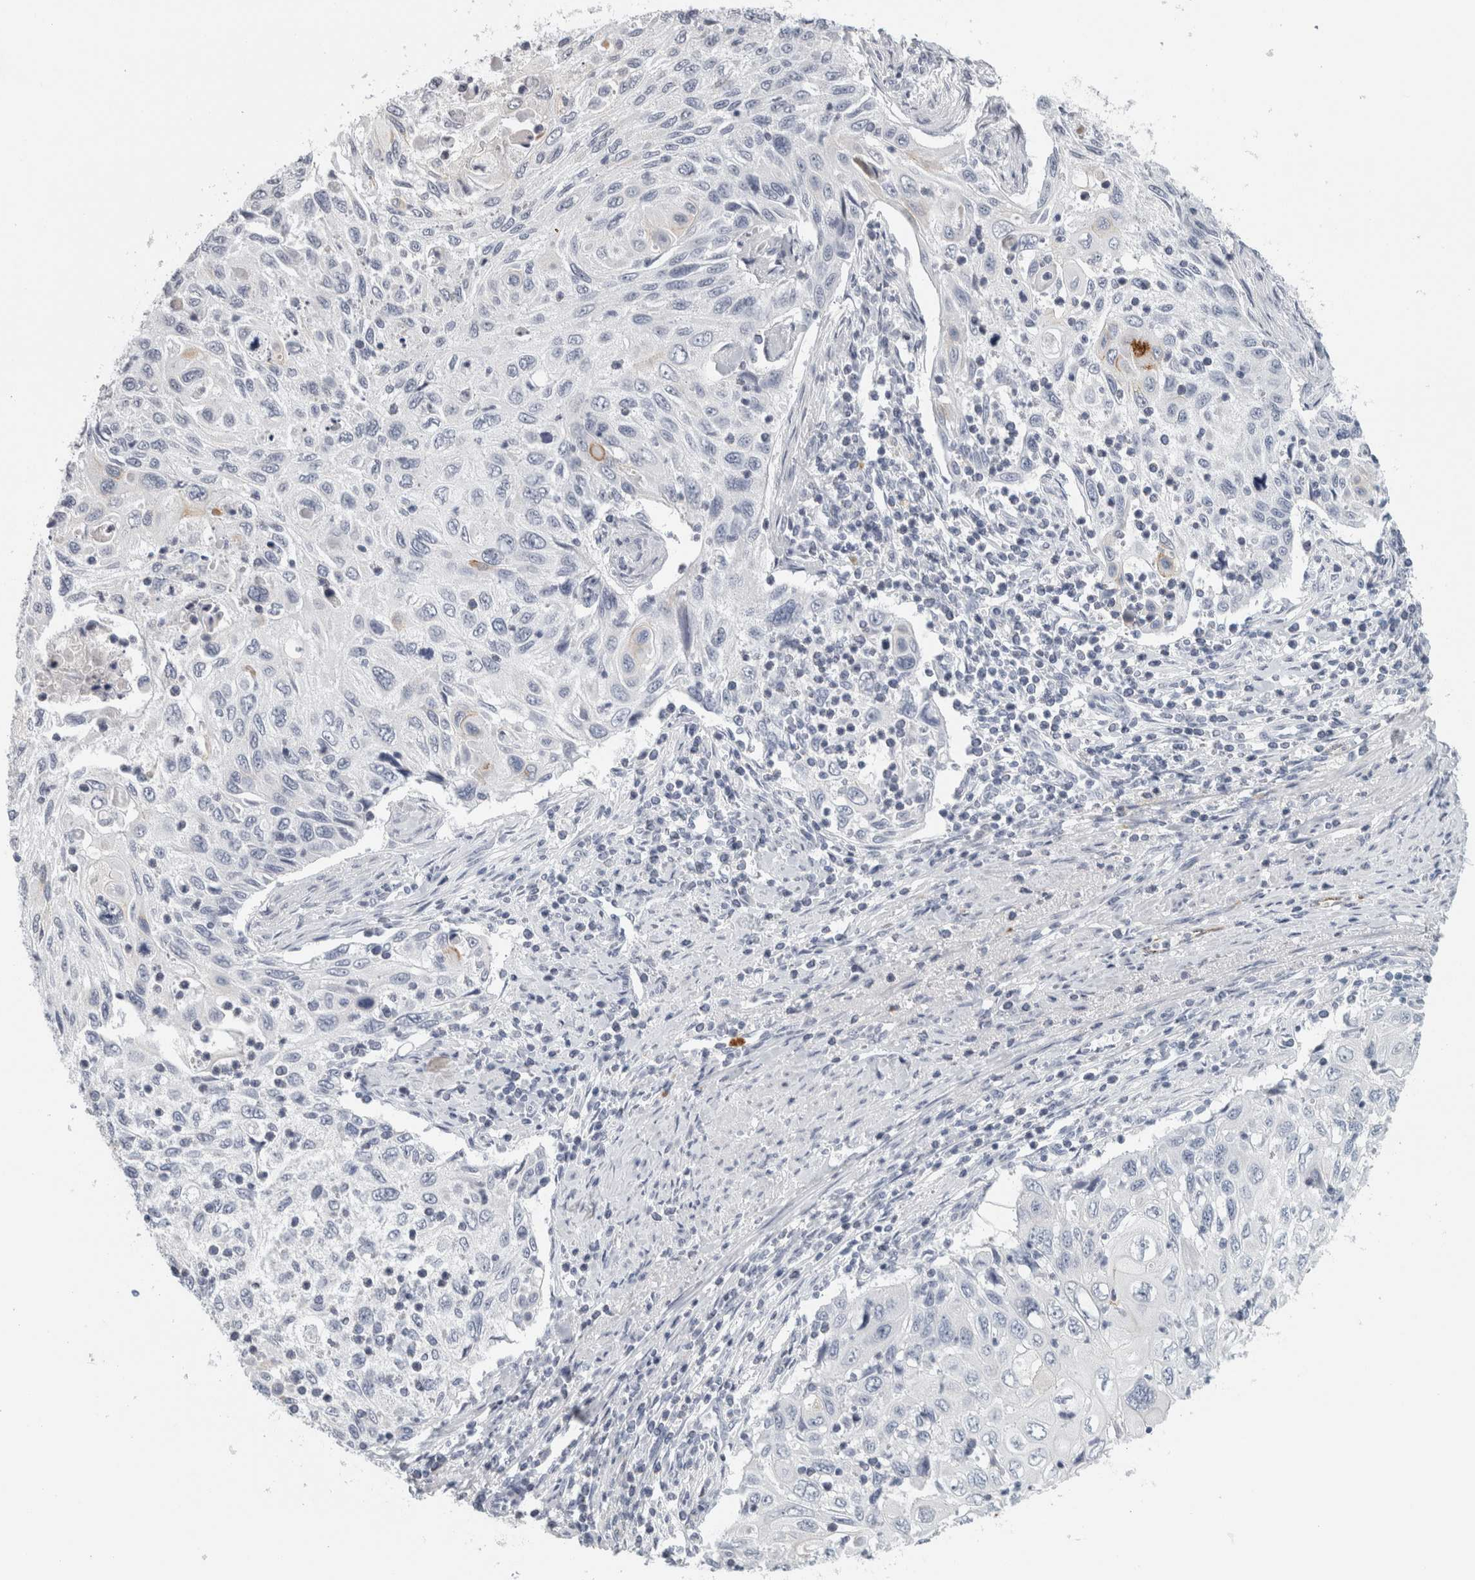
{"staining": {"intensity": "negative", "quantity": "none", "location": "none"}, "tissue": "cervical cancer", "cell_type": "Tumor cells", "image_type": "cancer", "snomed": [{"axis": "morphology", "description": "Squamous cell carcinoma, NOS"}, {"axis": "topography", "description": "Cervix"}], "caption": "This is an IHC photomicrograph of human cervical squamous cell carcinoma. There is no staining in tumor cells.", "gene": "CPE", "patient": {"sex": "female", "age": 70}}